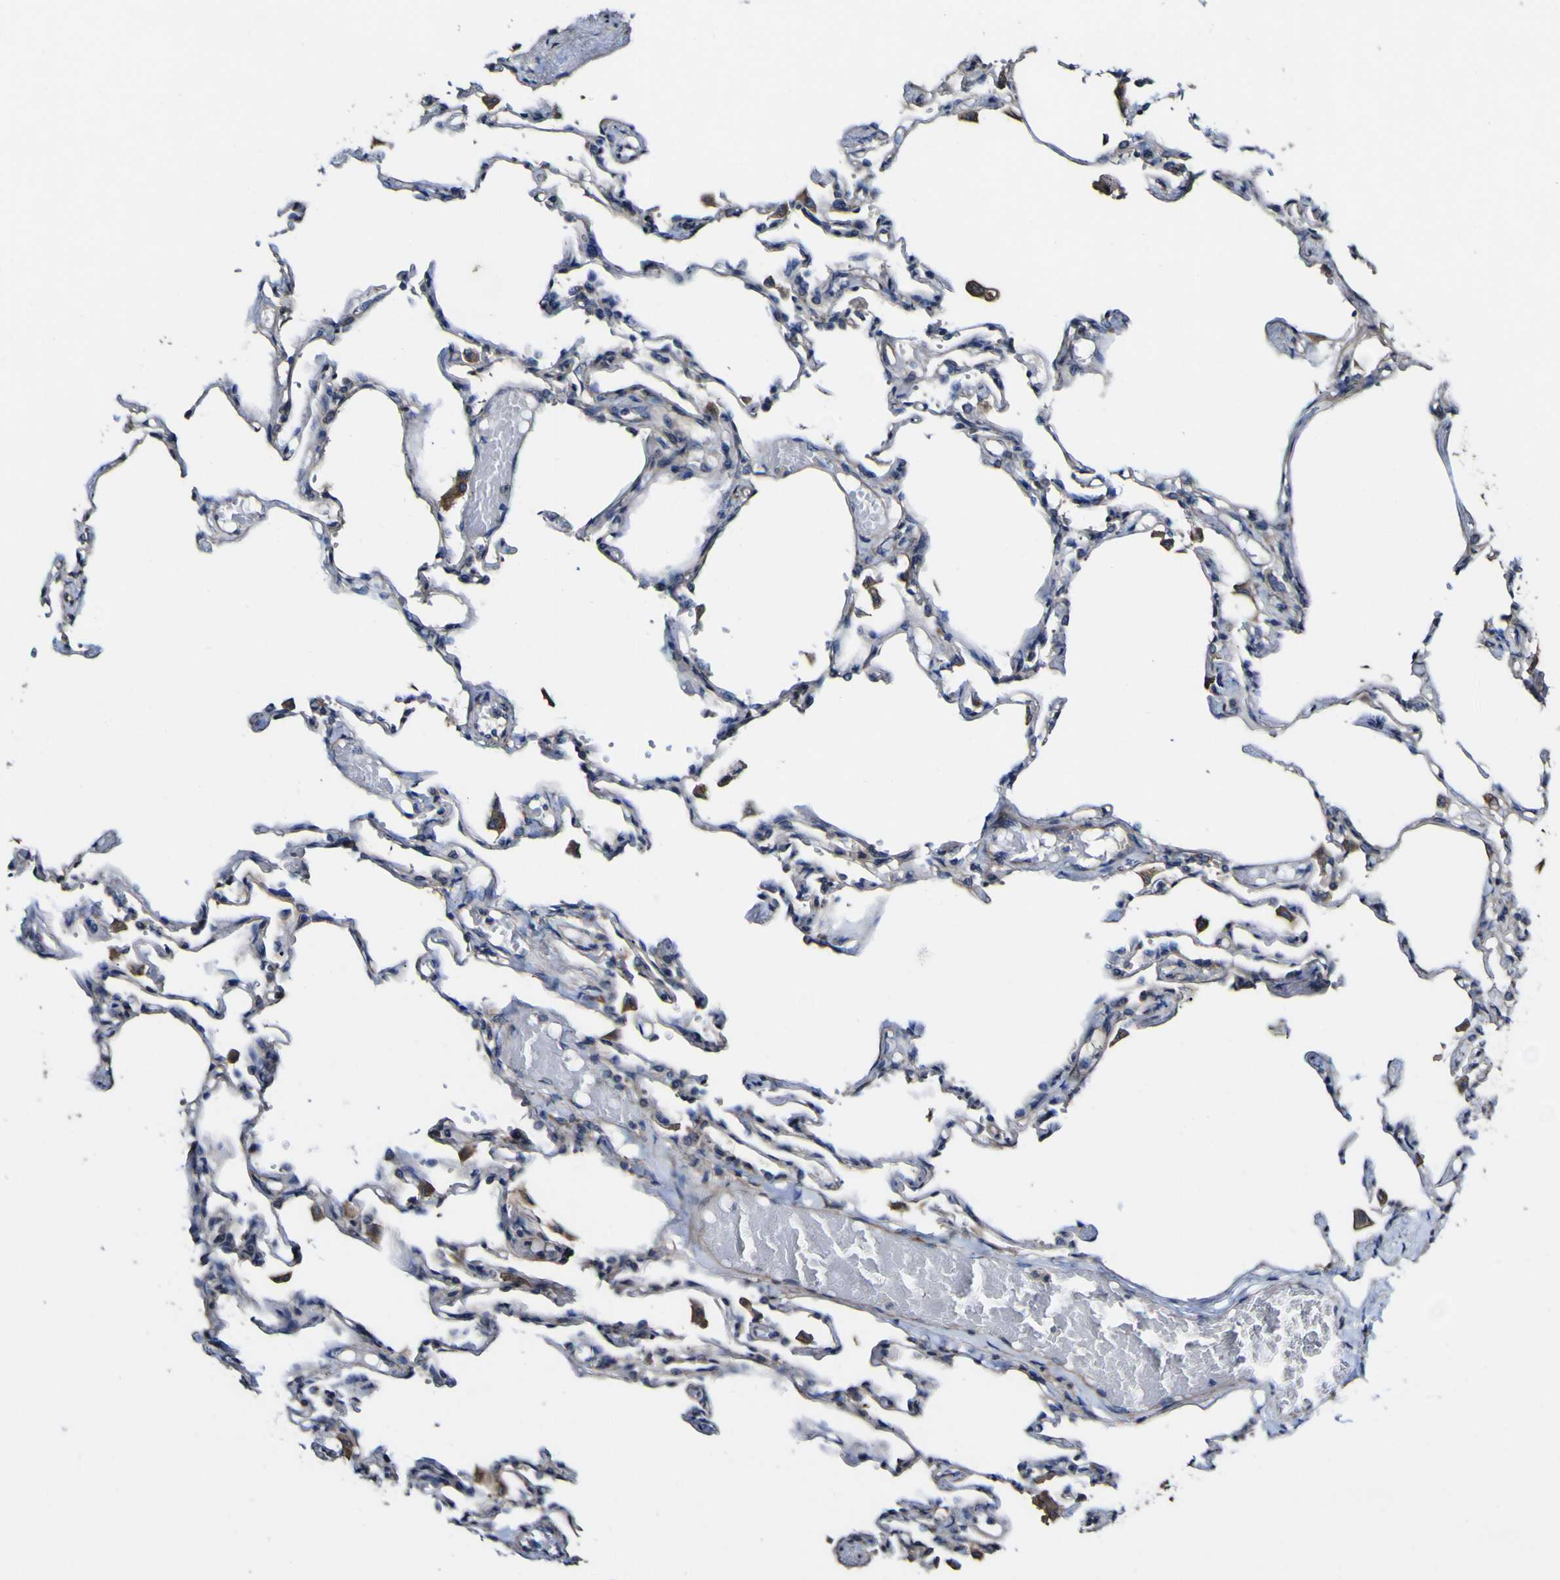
{"staining": {"intensity": "moderate", "quantity": "25%-75%", "location": "cytoplasmic/membranous,nuclear"}, "tissue": "lung", "cell_type": "Alveolar cells", "image_type": "normal", "snomed": [{"axis": "morphology", "description": "Normal tissue, NOS"}, {"axis": "topography", "description": "Lung"}], "caption": "An IHC image of normal tissue is shown. Protein staining in brown highlights moderate cytoplasmic/membranous,nuclear positivity in lung within alveolar cells. The protein is shown in brown color, while the nuclei are stained blue.", "gene": "NAALADL2", "patient": {"sex": "male", "age": 21}}